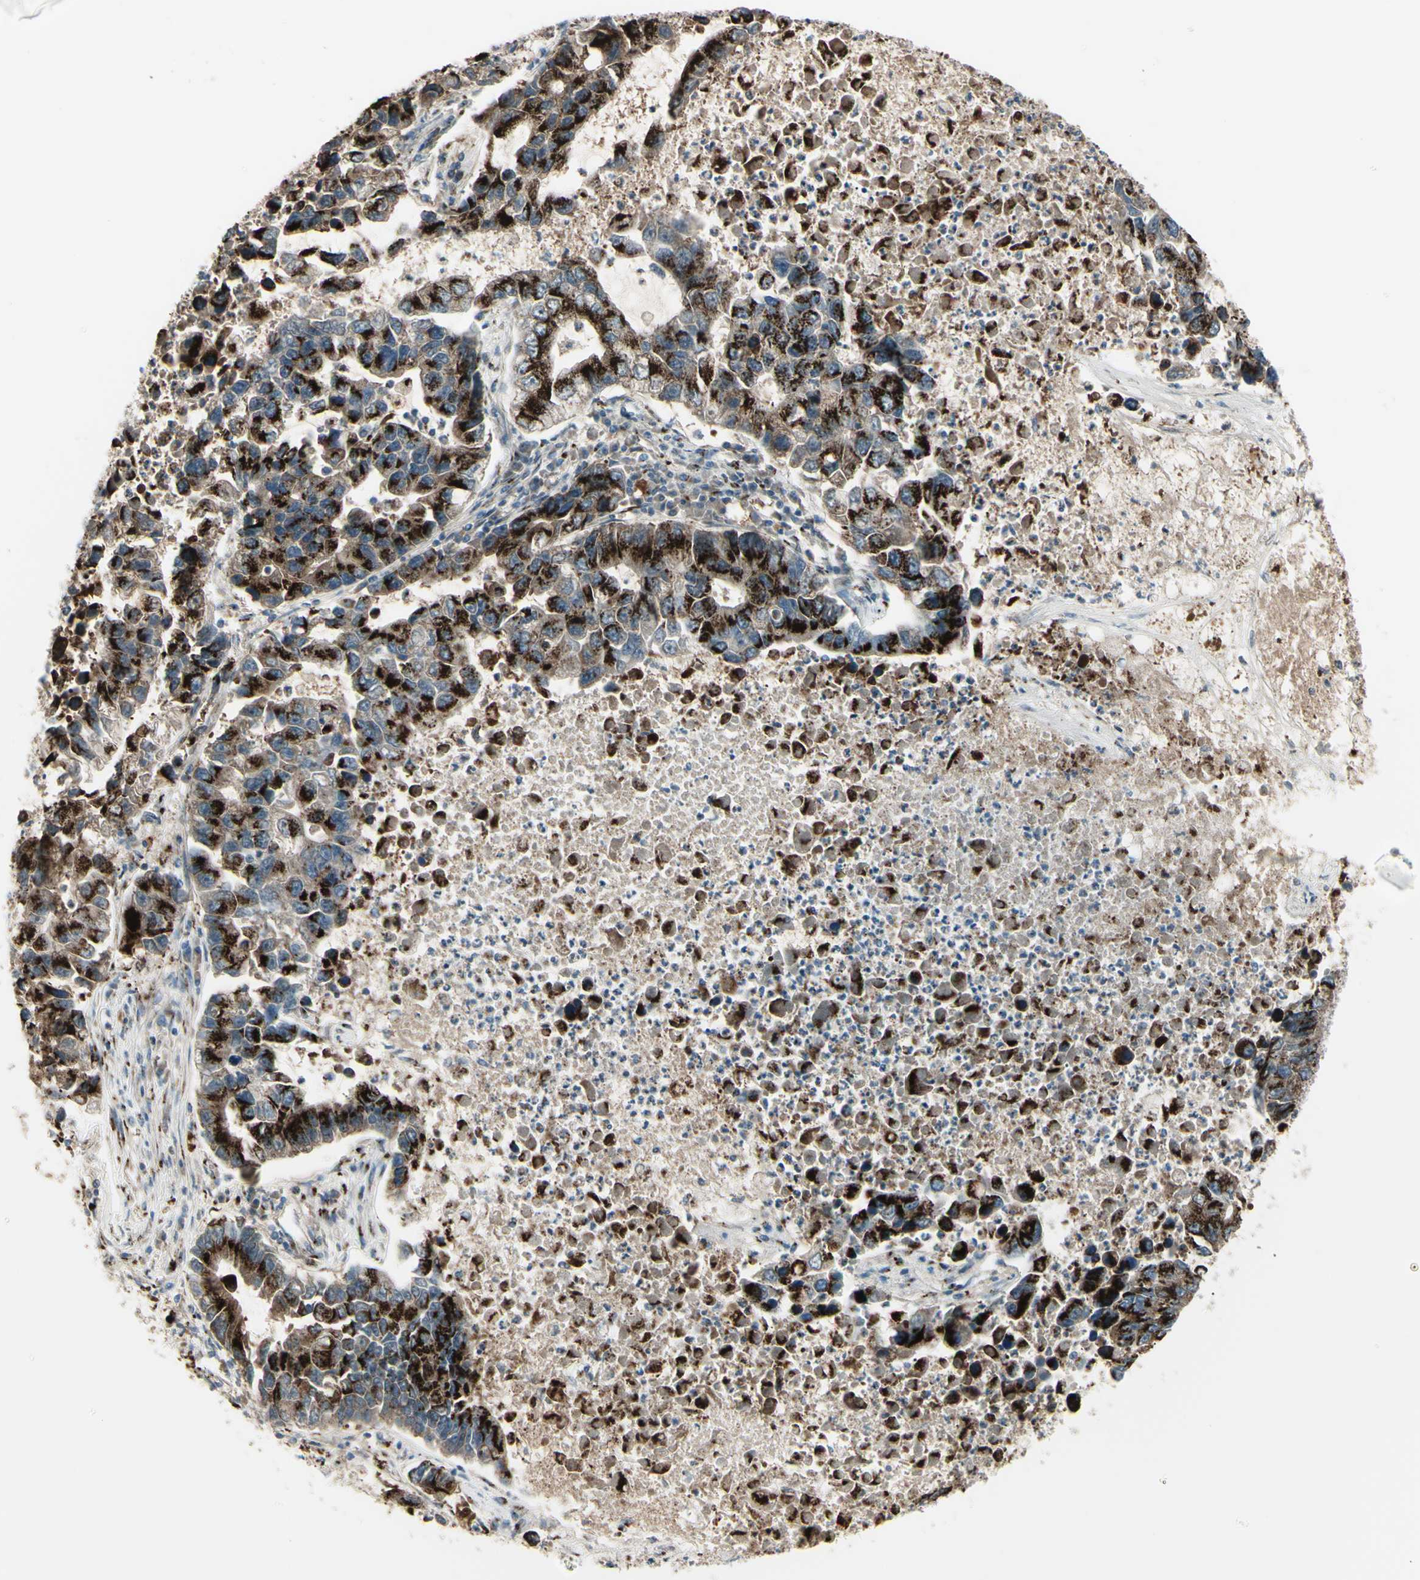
{"staining": {"intensity": "strong", "quantity": ">75%", "location": "cytoplasmic/membranous"}, "tissue": "lung cancer", "cell_type": "Tumor cells", "image_type": "cancer", "snomed": [{"axis": "morphology", "description": "Adenocarcinoma, NOS"}, {"axis": "topography", "description": "Lung"}], "caption": "An immunohistochemistry image of neoplastic tissue is shown. Protein staining in brown shows strong cytoplasmic/membranous positivity in lung cancer within tumor cells.", "gene": "B4GALT1", "patient": {"sex": "female", "age": 51}}